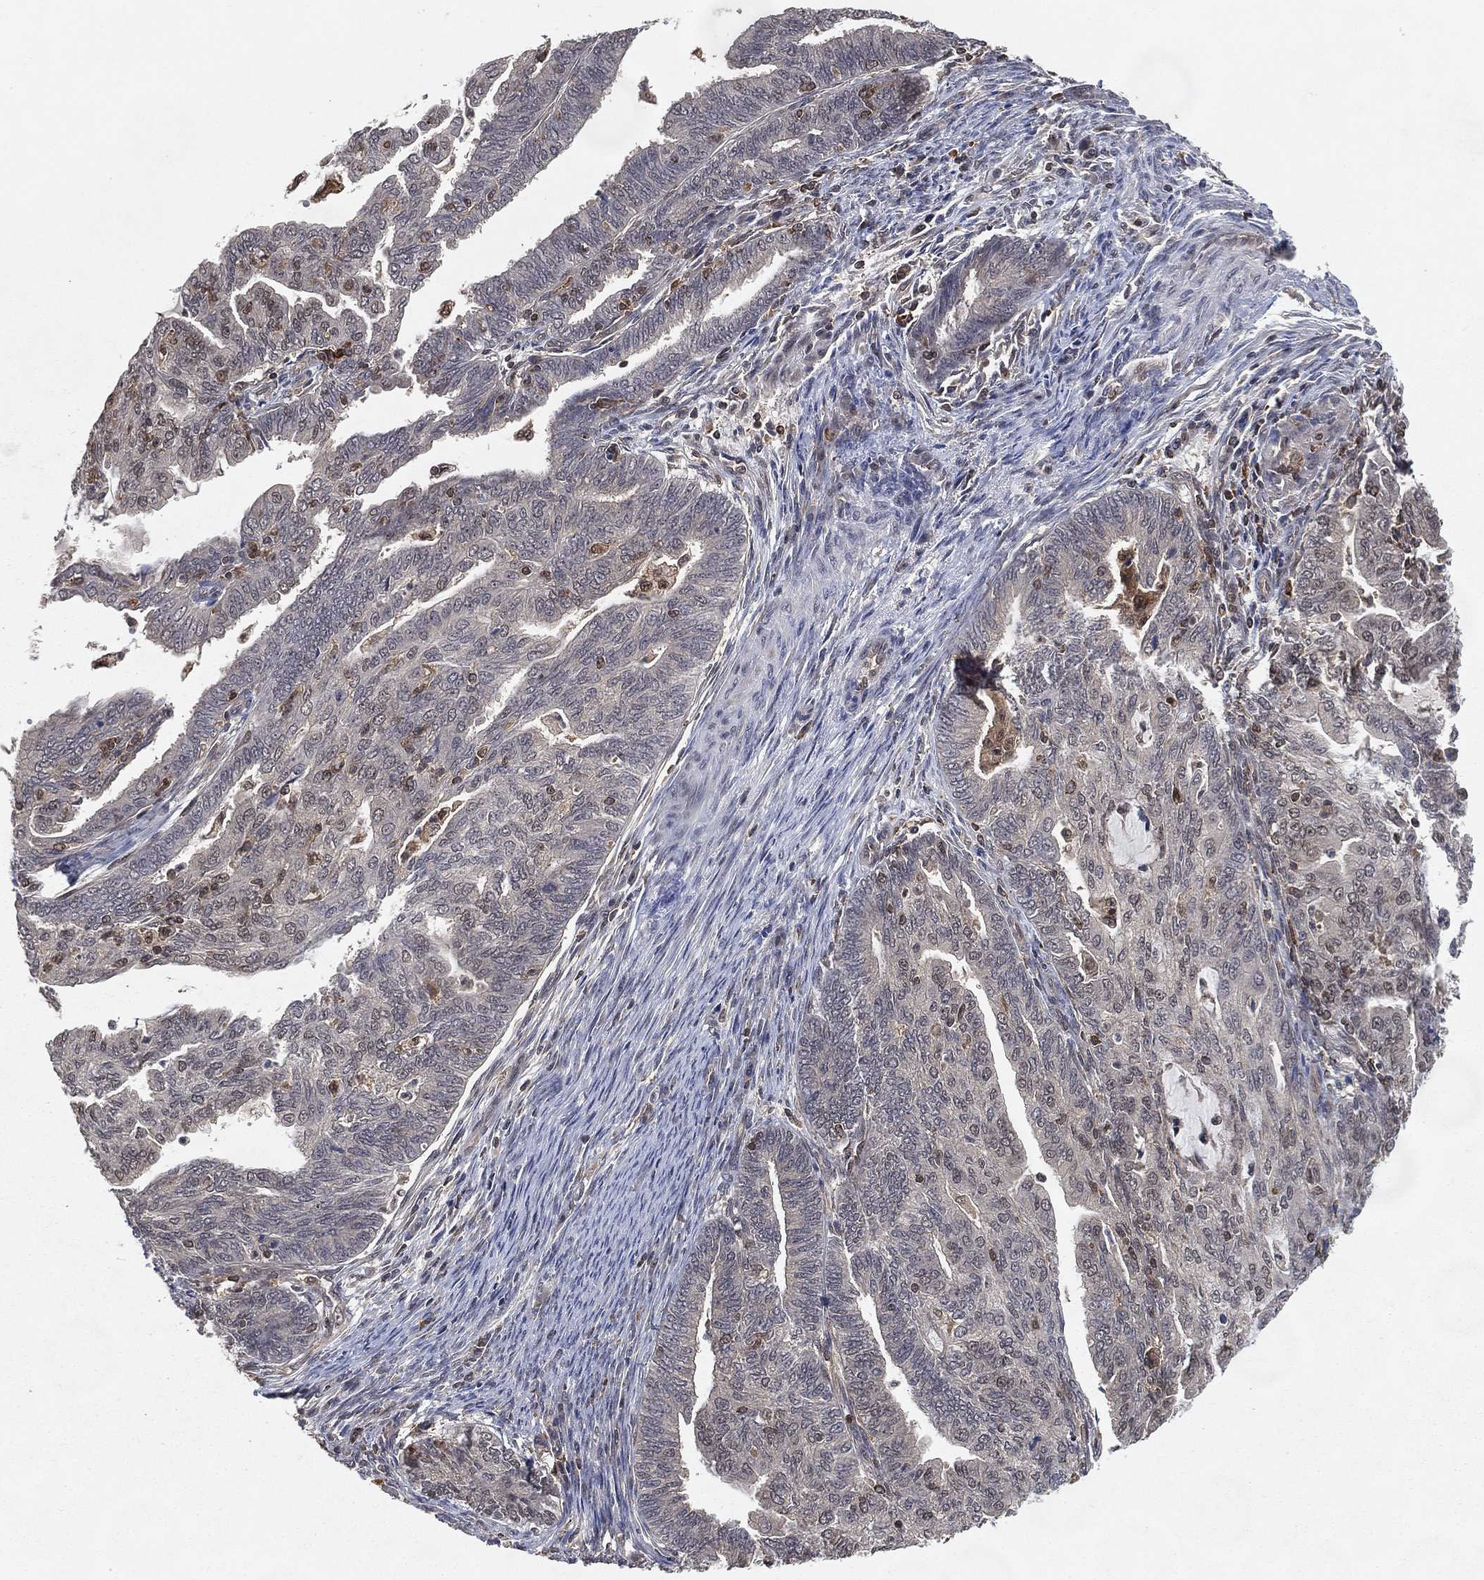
{"staining": {"intensity": "negative", "quantity": "none", "location": "none"}, "tissue": "endometrial cancer", "cell_type": "Tumor cells", "image_type": "cancer", "snomed": [{"axis": "morphology", "description": "Adenocarcinoma, NOS"}, {"axis": "topography", "description": "Endometrium"}], "caption": "A histopathology image of adenocarcinoma (endometrial) stained for a protein displays no brown staining in tumor cells.", "gene": "WDR26", "patient": {"sex": "female", "age": 82}}